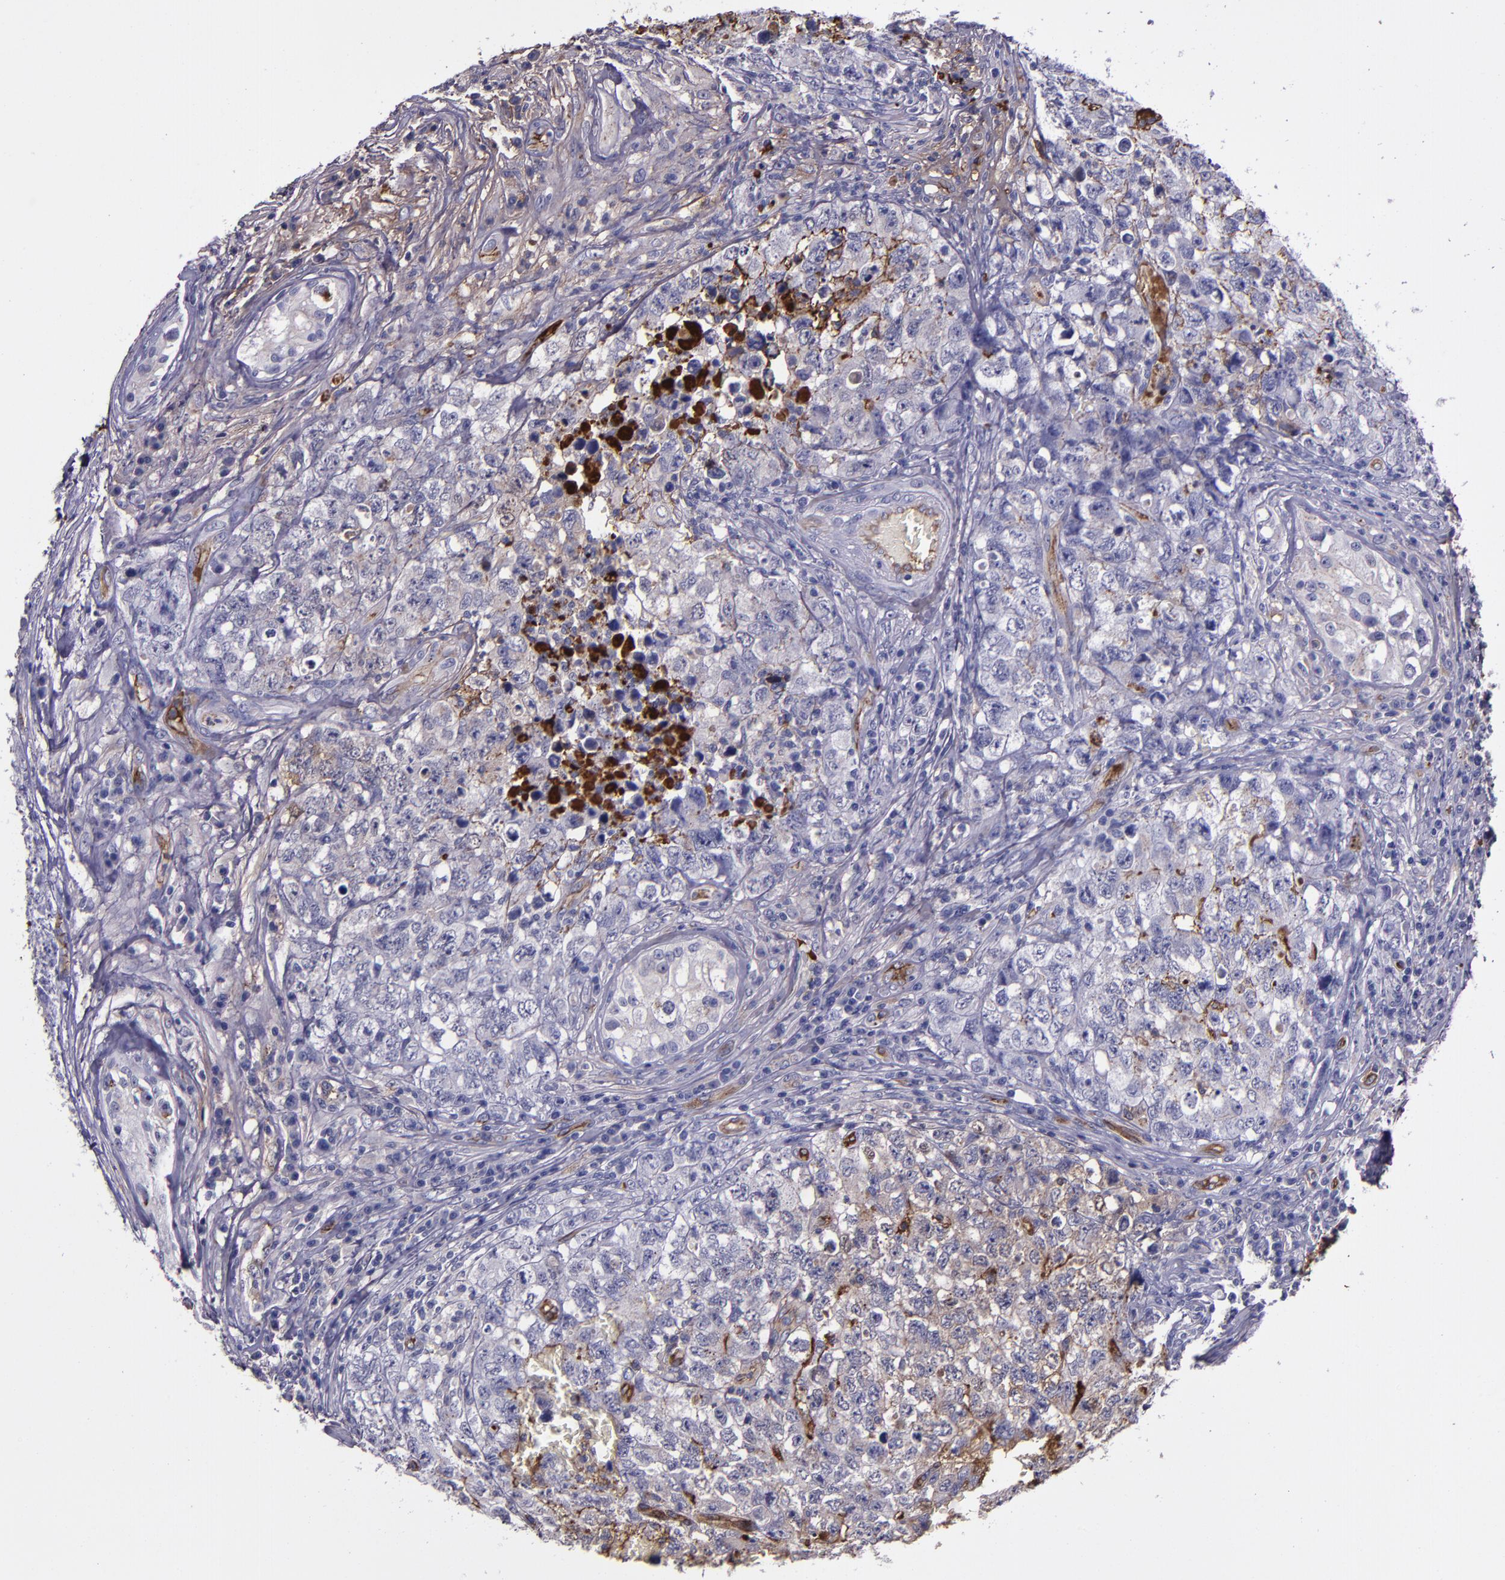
{"staining": {"intensity": "weak", "quantity": "<25%", "location": "cytoplasmic/membranous"}, "tissue": "testis cancer", "cell_type": "Tumor cells", "image_type": "cancer", "snomed": [{"axis": "morphology", "description": "Carcinoma, Embryonal, NOS"}, {"axis": "topography", "description": "Testis"}], "caption": "Immunohistochemistry of testis cancer (embryonal carcinoma) shows no positivity in tumor cells.", "gene": "A2M", "patient": {"sex": "male", "age": 31}}